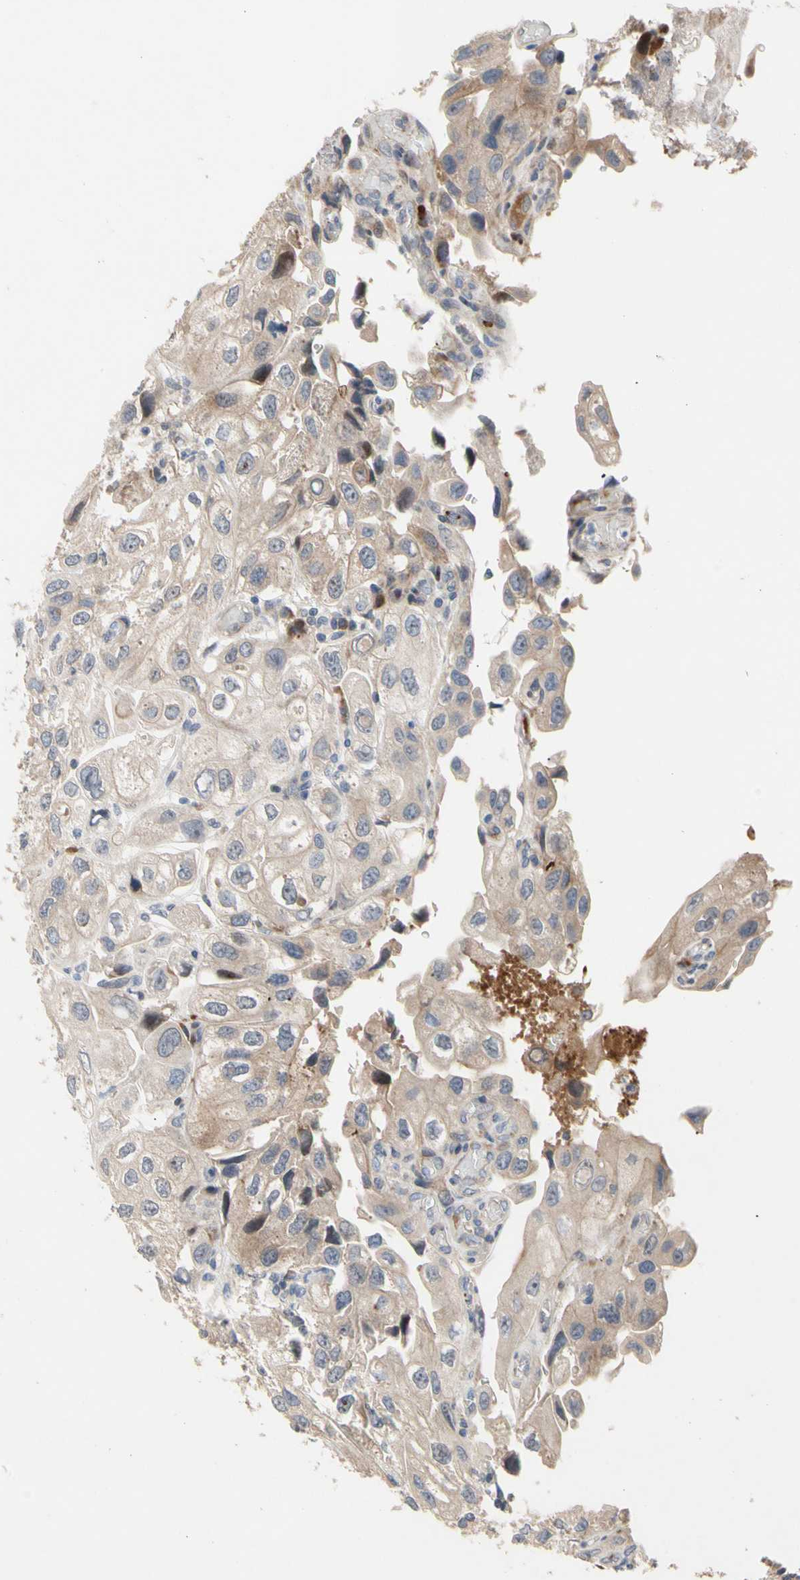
{"staining": {"intensity": "moderate", "quantity": "25%-75%", "location": "cytoplasmic/membranous"}, "tissue": "urothelial cancer", "cell_type": "Tumor cells", "image_type": "cancer", "snomed": [{"axis": "morphology", "description": "Urothelial carcinoma, High grade"}, {"axis": "topography", "description": "Urinary bladder"}], "caption": "Protein staining of urothelial cancer tissue shows moderate cytoplasmic/membranous expression in about 25%-75% of tumor cells.", "gene": "HMGCR", "patient": {"sex": "female", "age": 64}}